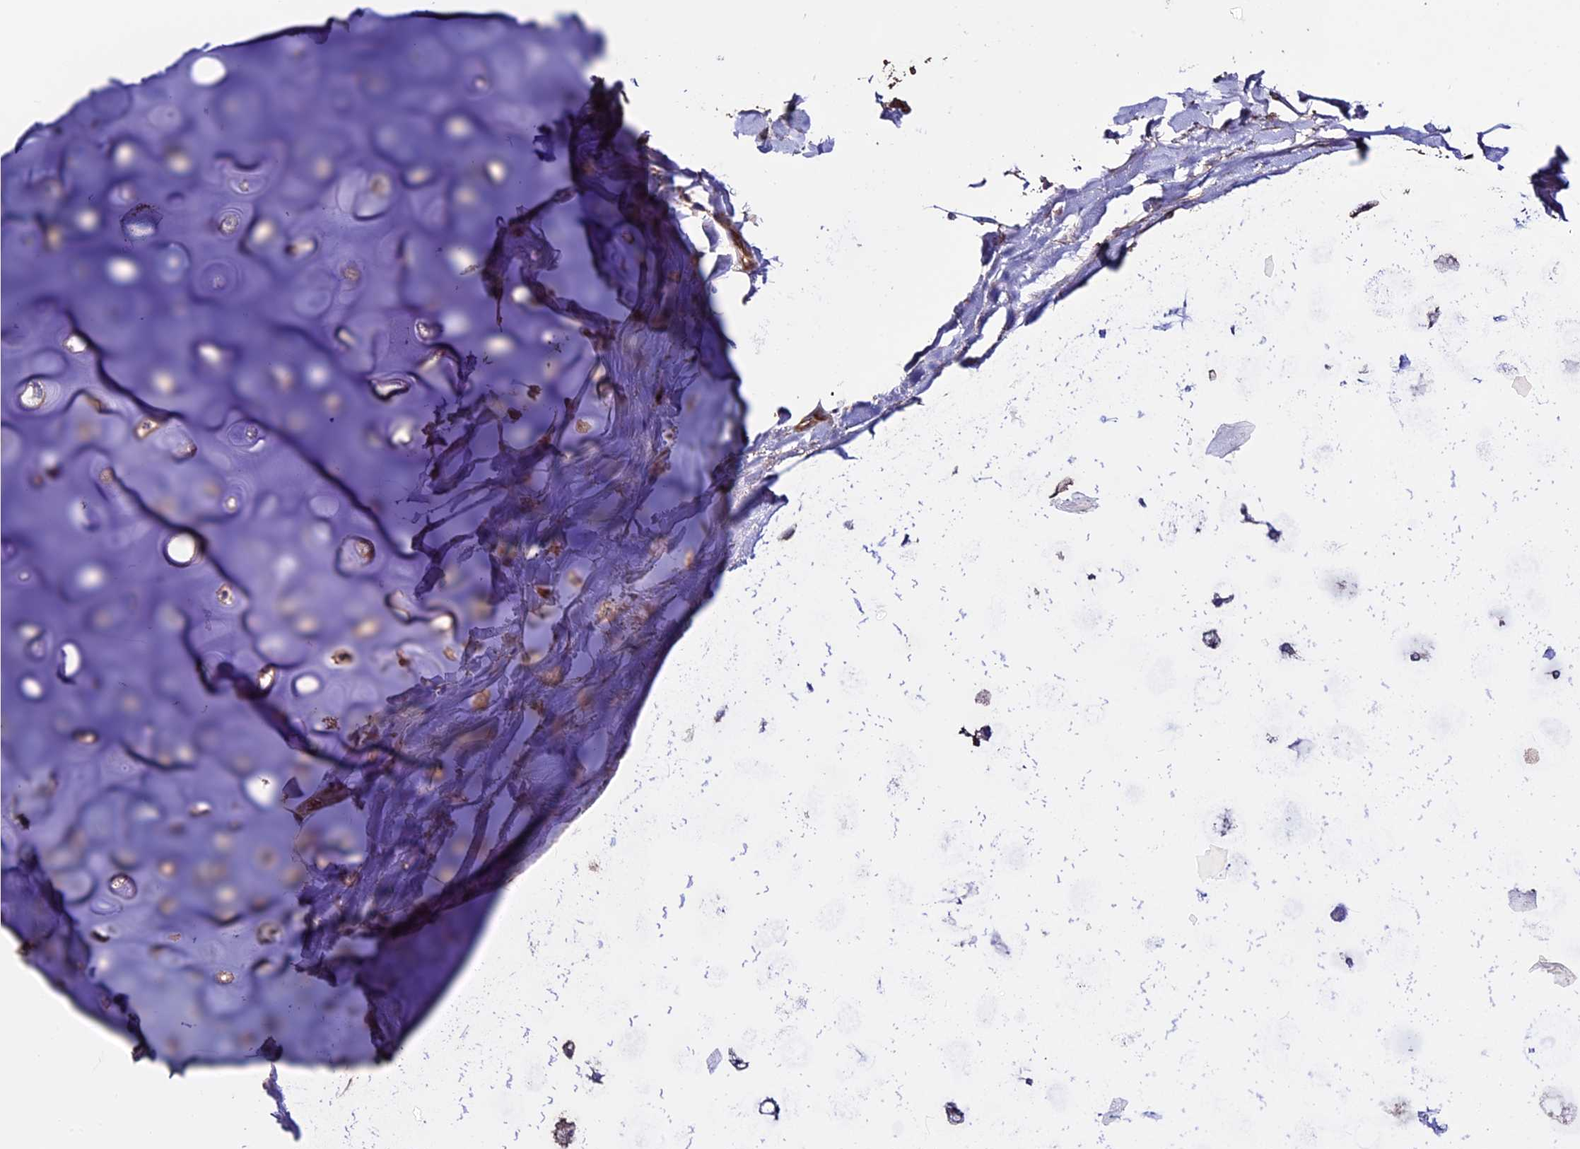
{"staining": {"intensity": "moderate", "quantity": ">75%", "location": "cytoplasmic/membranous"}, "tissue": "soft tissue", "cell_type": "Chondrocytes", "image_type": "normal", "snomed": [{"axis": "morphology", "description": "Normal tissue, NOS"}, {"axis": "topography", "description": "Lymph node"}, {"axis": "topography", "description": "Cartilage tissue"}, {"axis": "topography", "description": "Bronchus"}], "caption": "Brown immunohistochemical staining in normal human soft tissue exhibits moderate cytoplasmic/membranous staining in approximately >75% of chondrocytes.", "gene": "EVA1B", "patient": {"sex": "male", "age": 63}}